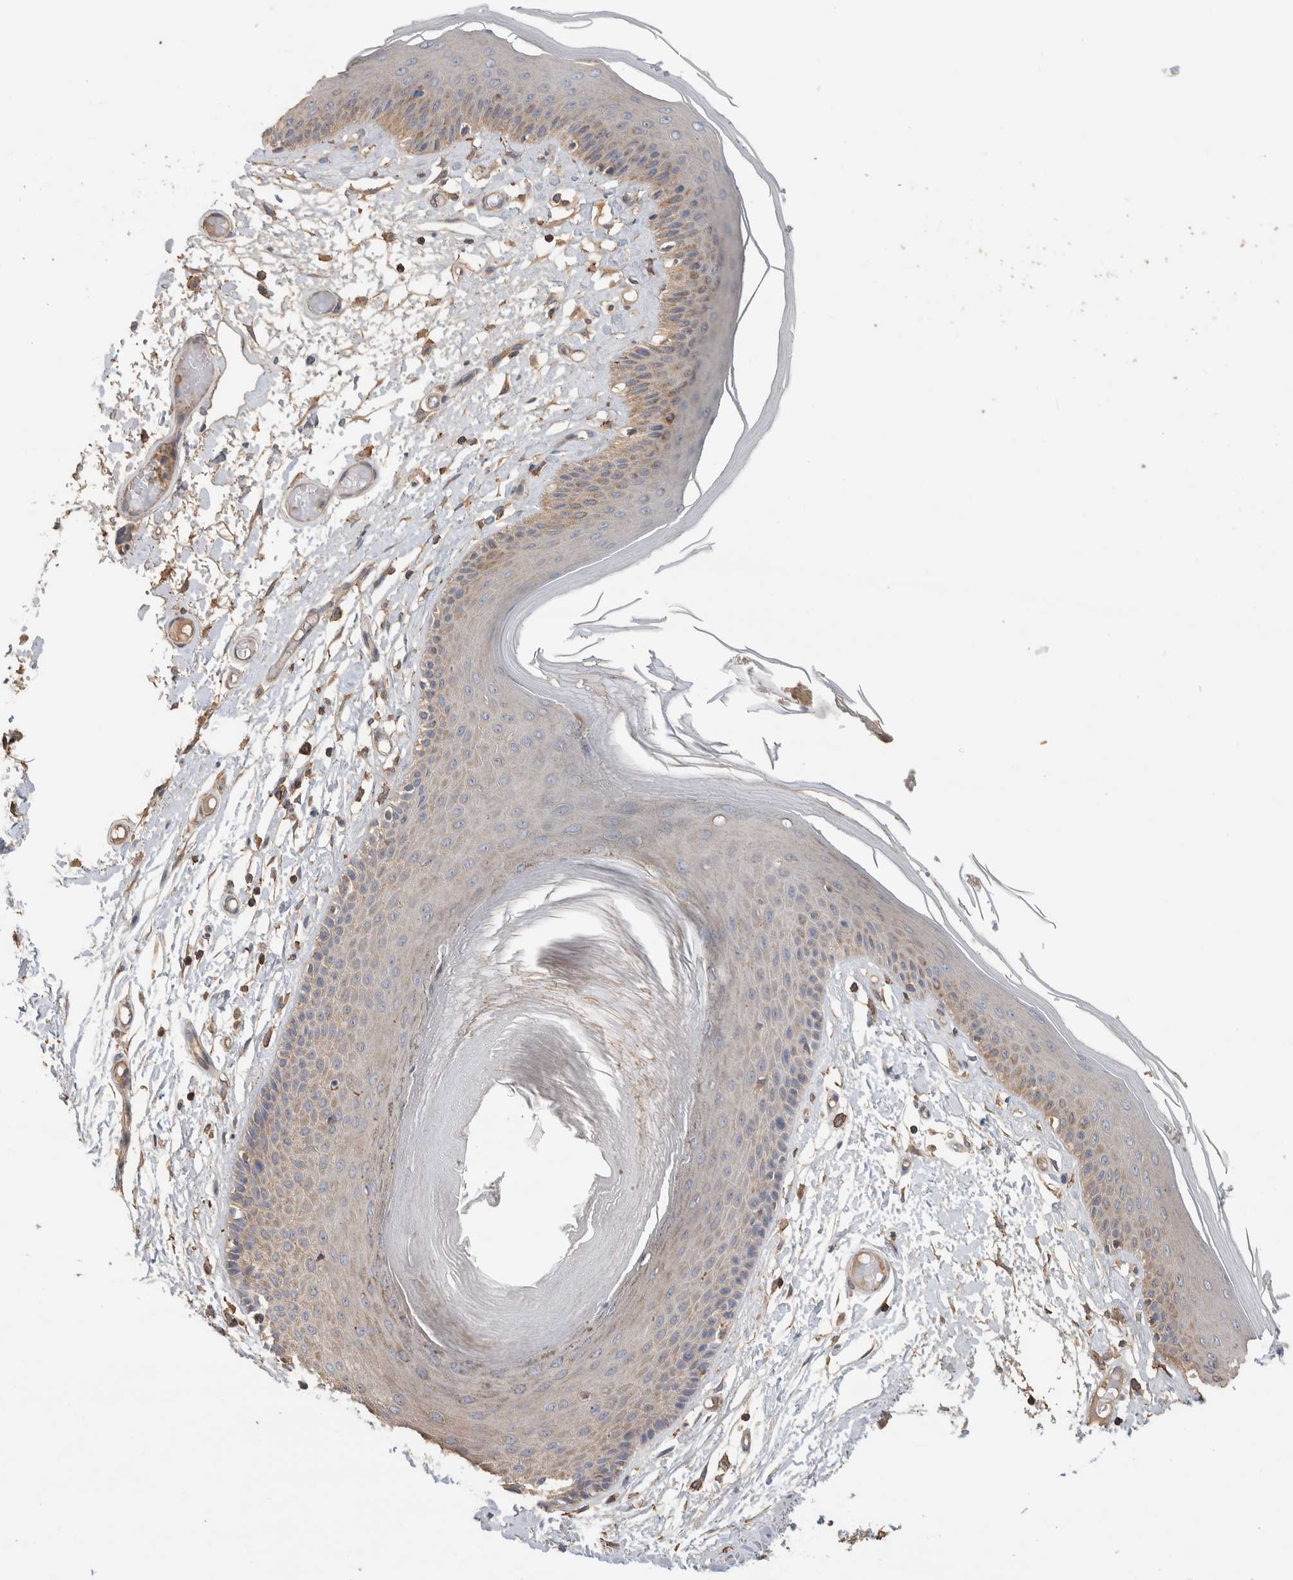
{"staining": {"intensity": "moderate", "quantity": "25%-75%", "location": "cytoplasmic/membranous"}, "tissue": "skin", "cell_type": "Epidermal cells", "image_type": "normal", "snomed": [{"axis": "morphology", "description": "Normal tissue, NOS"}, {"axis": "topography", "description": "Vulva"}], "caption": "Immunohistochemistry (IHC) staining of normal skin, which demonstrates medium levels of moderate cytoplasmic/membranous positivity in about 25%-75% of epidermal cells indicating moderate cytoplasmic/membranous protein positivity. The staining was performed using DAB (3,3'-diaminobenzidine) (brown) for protein detection and nuclei were counterstained in hematoxylin (blue).", "gene": "EIF4G3", "patient": {"sex": "female", "age": 73}}